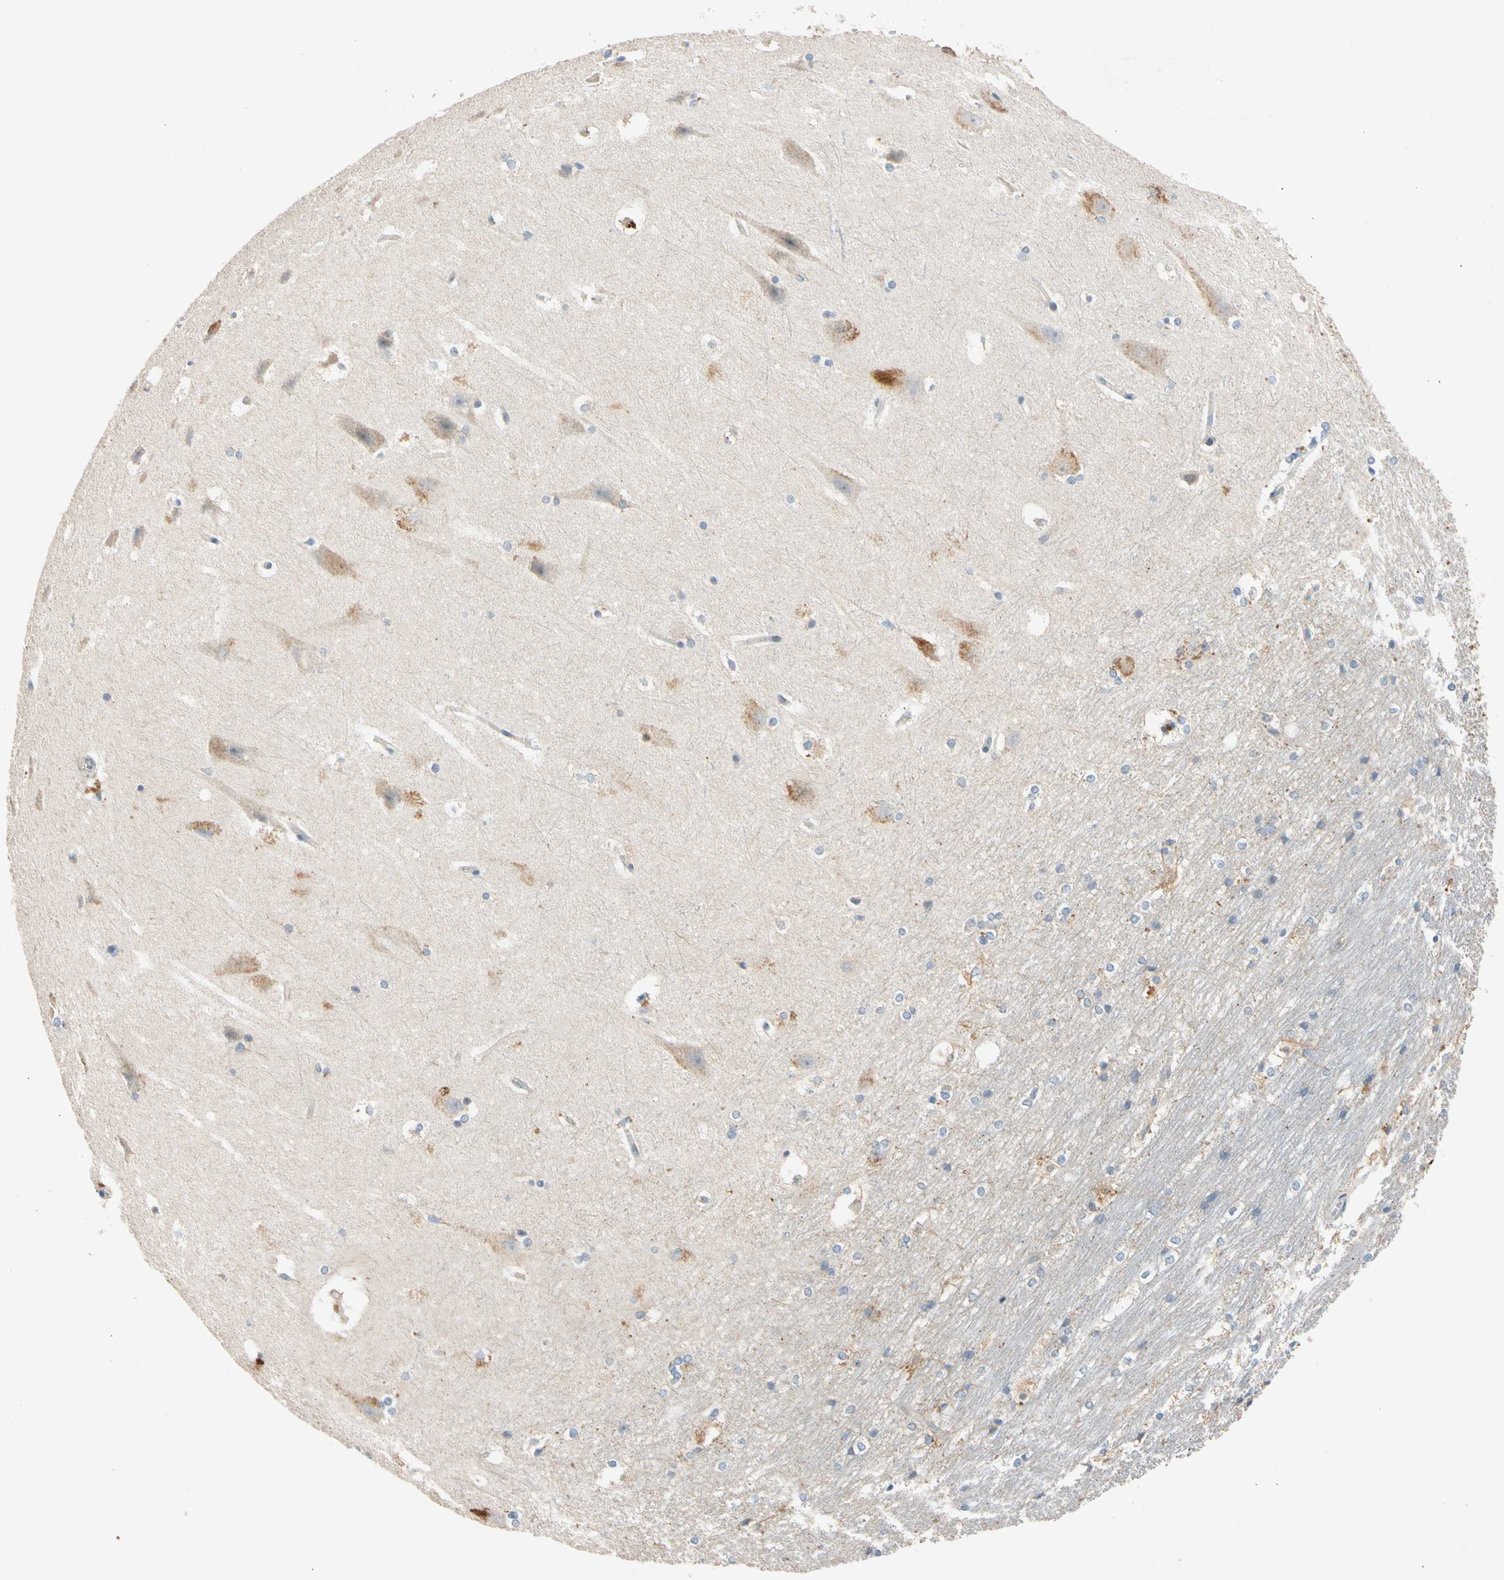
{"staining": {"intensity": "strong", "quantity": "<25%", "location": "cytoplasmic/membranous"}, "tissue": "hippocampus", "cell_type": "Glial cells", "image_type": "normal", "snomed": [{"axis": "morphology", "description": "Normal tissue, NOS"}, {"axis": "topography", "description": "Hippocampus"}], "caption": "Immunohistochemistry micrograph of unremarkable hippocampus: human hippocampus stained using immunohistochemistry (IHC) shows medium levels of strong protein expression localized specifically in the cytoplasmic/membranous of glial cells, appearing as a cytoplasmic/membranous brown color.", "gene": "GASK1B", "patient": {"sex": "female", "age": 19}}